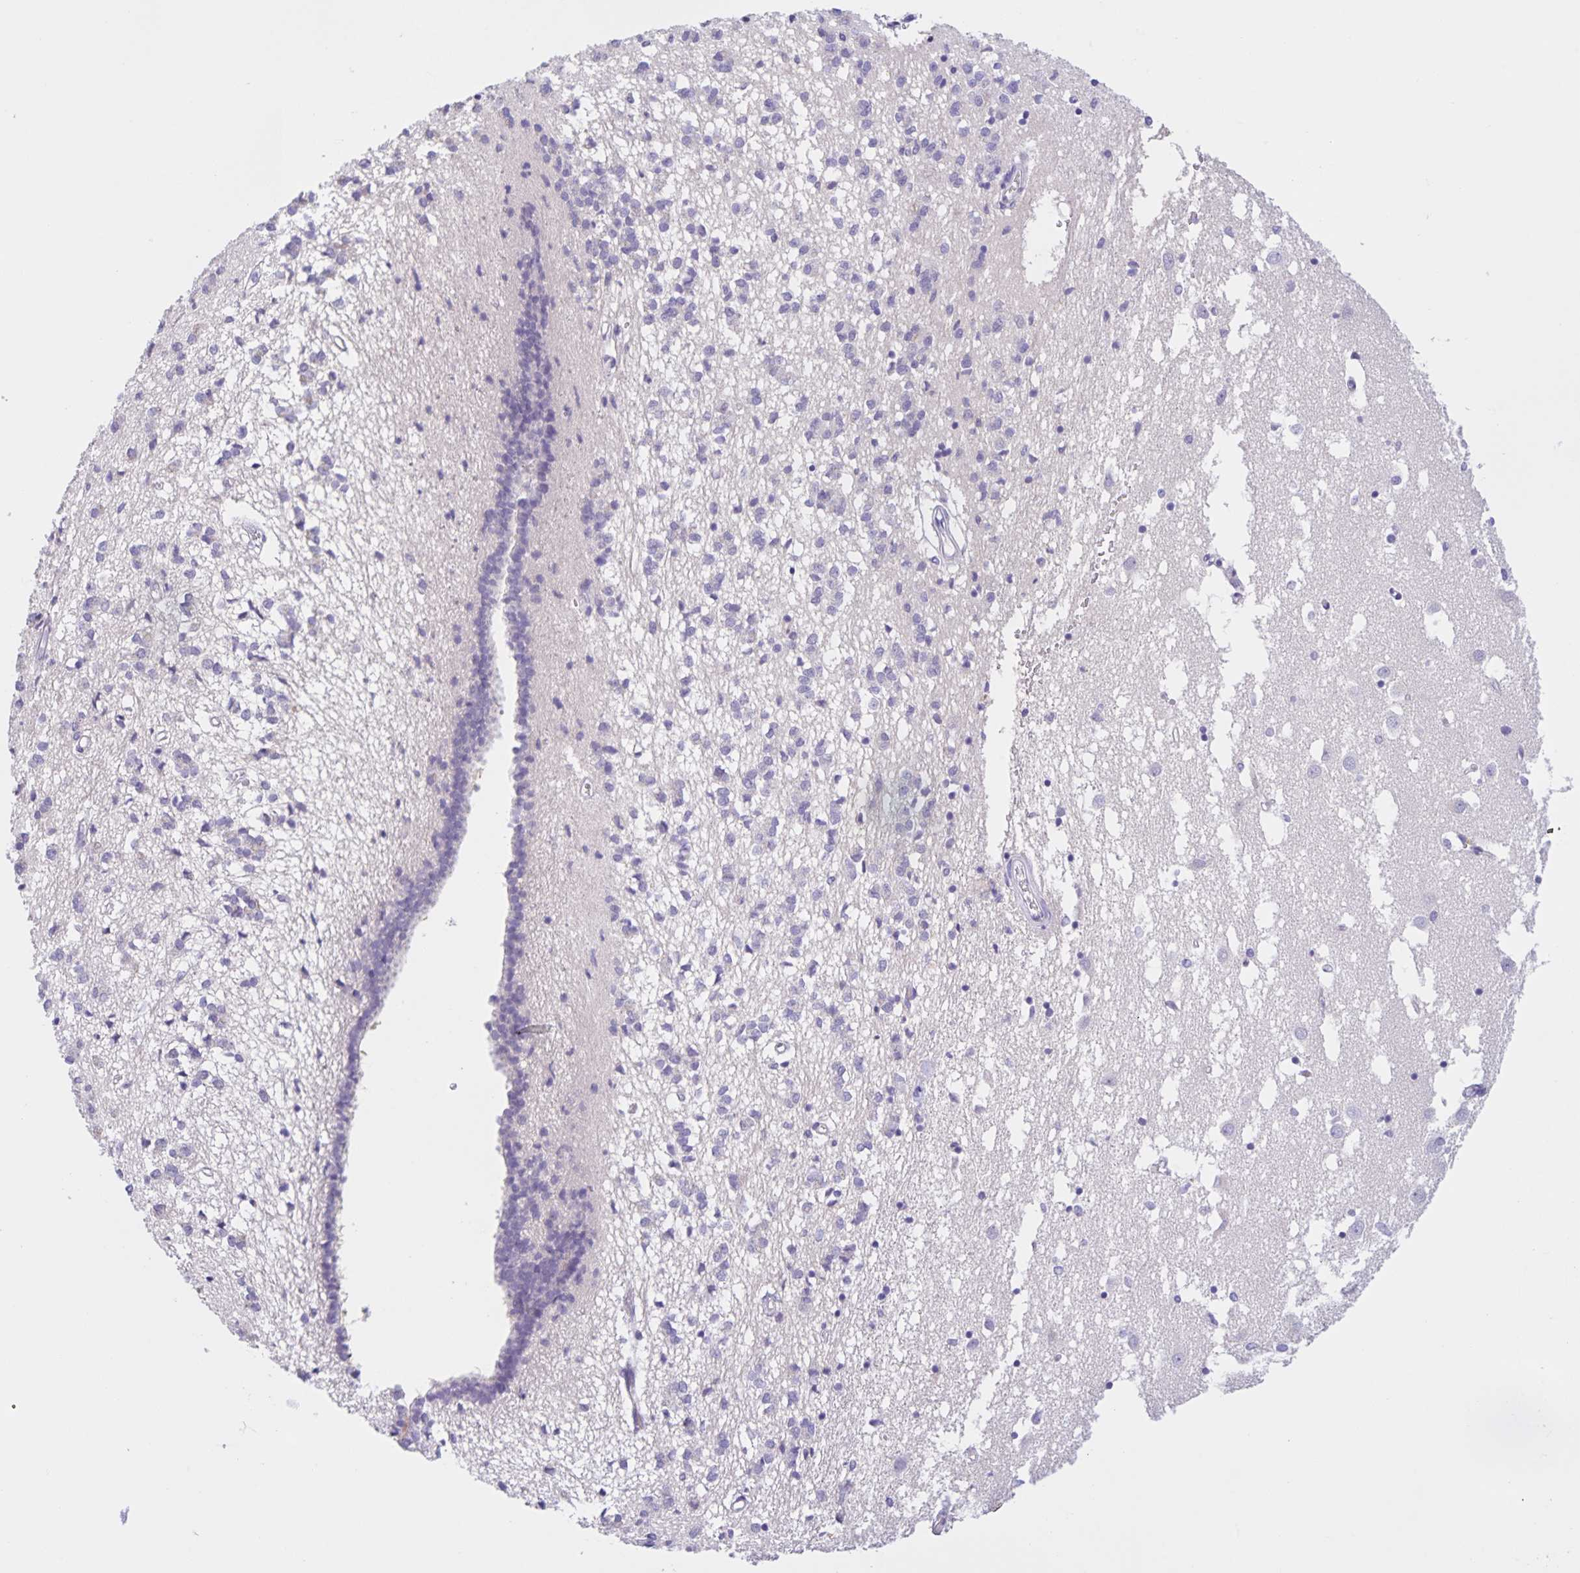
{"staining": {"intensity": "negative", "quantity": "none", "location": "none"}, "tissue": "caudate", "cell_type": "Glial cells", "image_type": "normal", "snomed": [{"axis": "morphology", "description": "Normal tissue, NOS"}, {"axis": "topography", "description": "Lateral ventricle wall"}], "caption": "Immunohistochemistry (IHC) of unremarkable caudate shows no positivity in glial cells.", "gene": "DMGDH", "patient": {"sex": "male", "age": 70}}